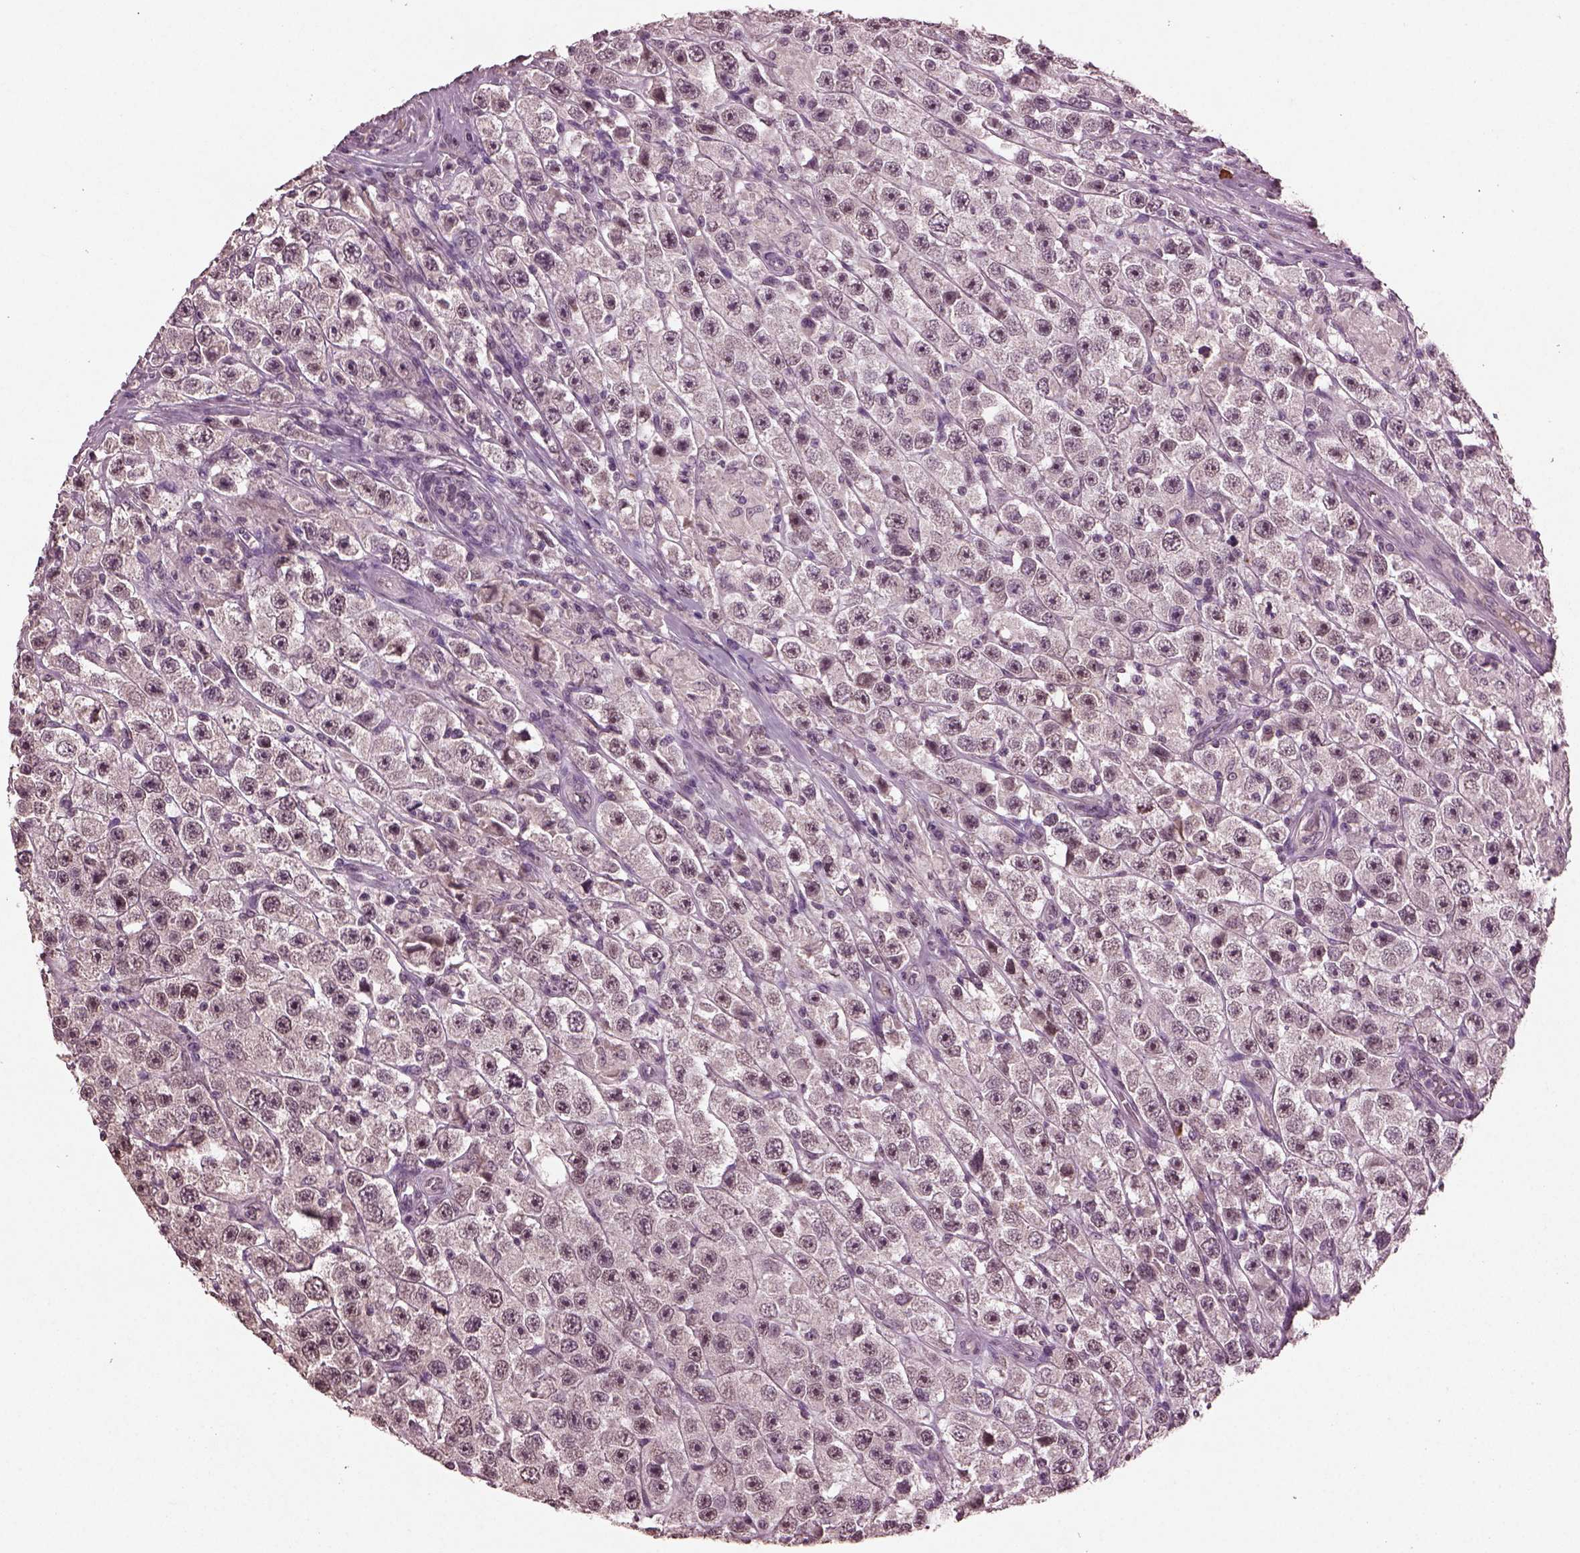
{"staining": {"intensity": "negative", "quantity": "none", "location": "none"}, "tissue": "testis cancer", "cell_type": "Tumor cells", "image_type": "cancer", "snomed": [{"axis": "morphology", "description": "Seminoma, NOS"}, {"axis": "topography", "description": "Testis"}], "caption": "Tumor cells are negative for brown protein staining in testis cancer. (Stains: DAB (3,3'-diaminobenzidine) immunohistochemistry (IHC) with hematoxylin counter stain, Microscopy: brightfield microscopy at high magnification).", "gene": "IL18RAP", "patient": {"sex": "male", "age": 45}}